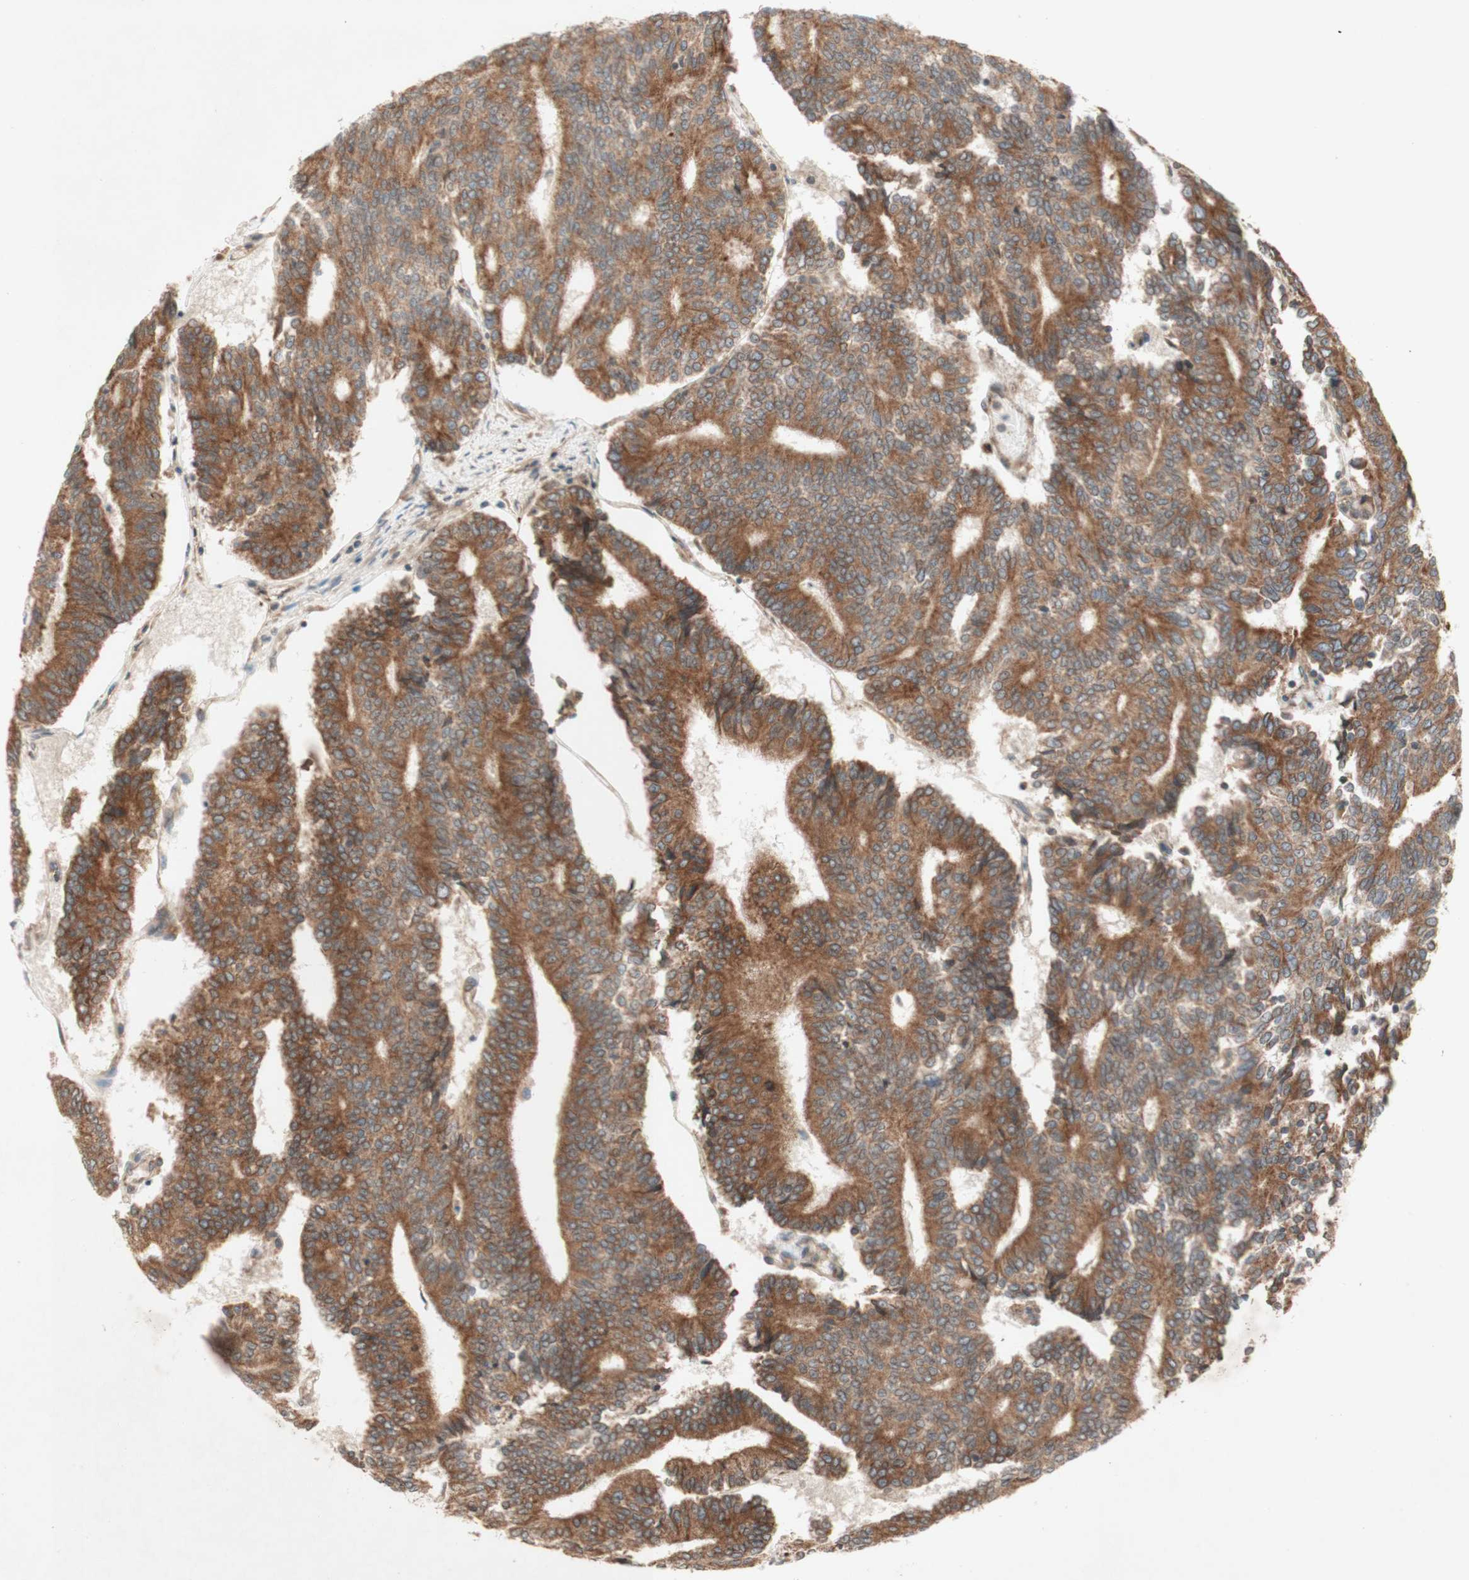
{"staining": {"intensity": "moderate", "quantity": ">75%", "location": "cytoplasmic/membranous"}, "tissue": "prostate cancer", "cell_type": "Tumor cells", "image_type": "cancer", "snomed": [{"axis": "morphology", "description": "Normal tissue, NOS"}, {"axis": "morphology", "description": "Adenocarcinoma, High grade"}, {"axis": "topography", "description": "Prostate"}, {"axis": "topography", "description": "Seminal veicle"}], "caption": "High-power microscopy captured an immunohistochemistry (IHC) photomicrograph of prostate cancer (adenocarcinoma (high-grade)), revealing moderate cytoplasmic/membranous expression in approximately >75% of tumor cells. Nuclei are stained in blue.", "gene": "SOCS2", "patient": {"sex": "male", "age": 55}}